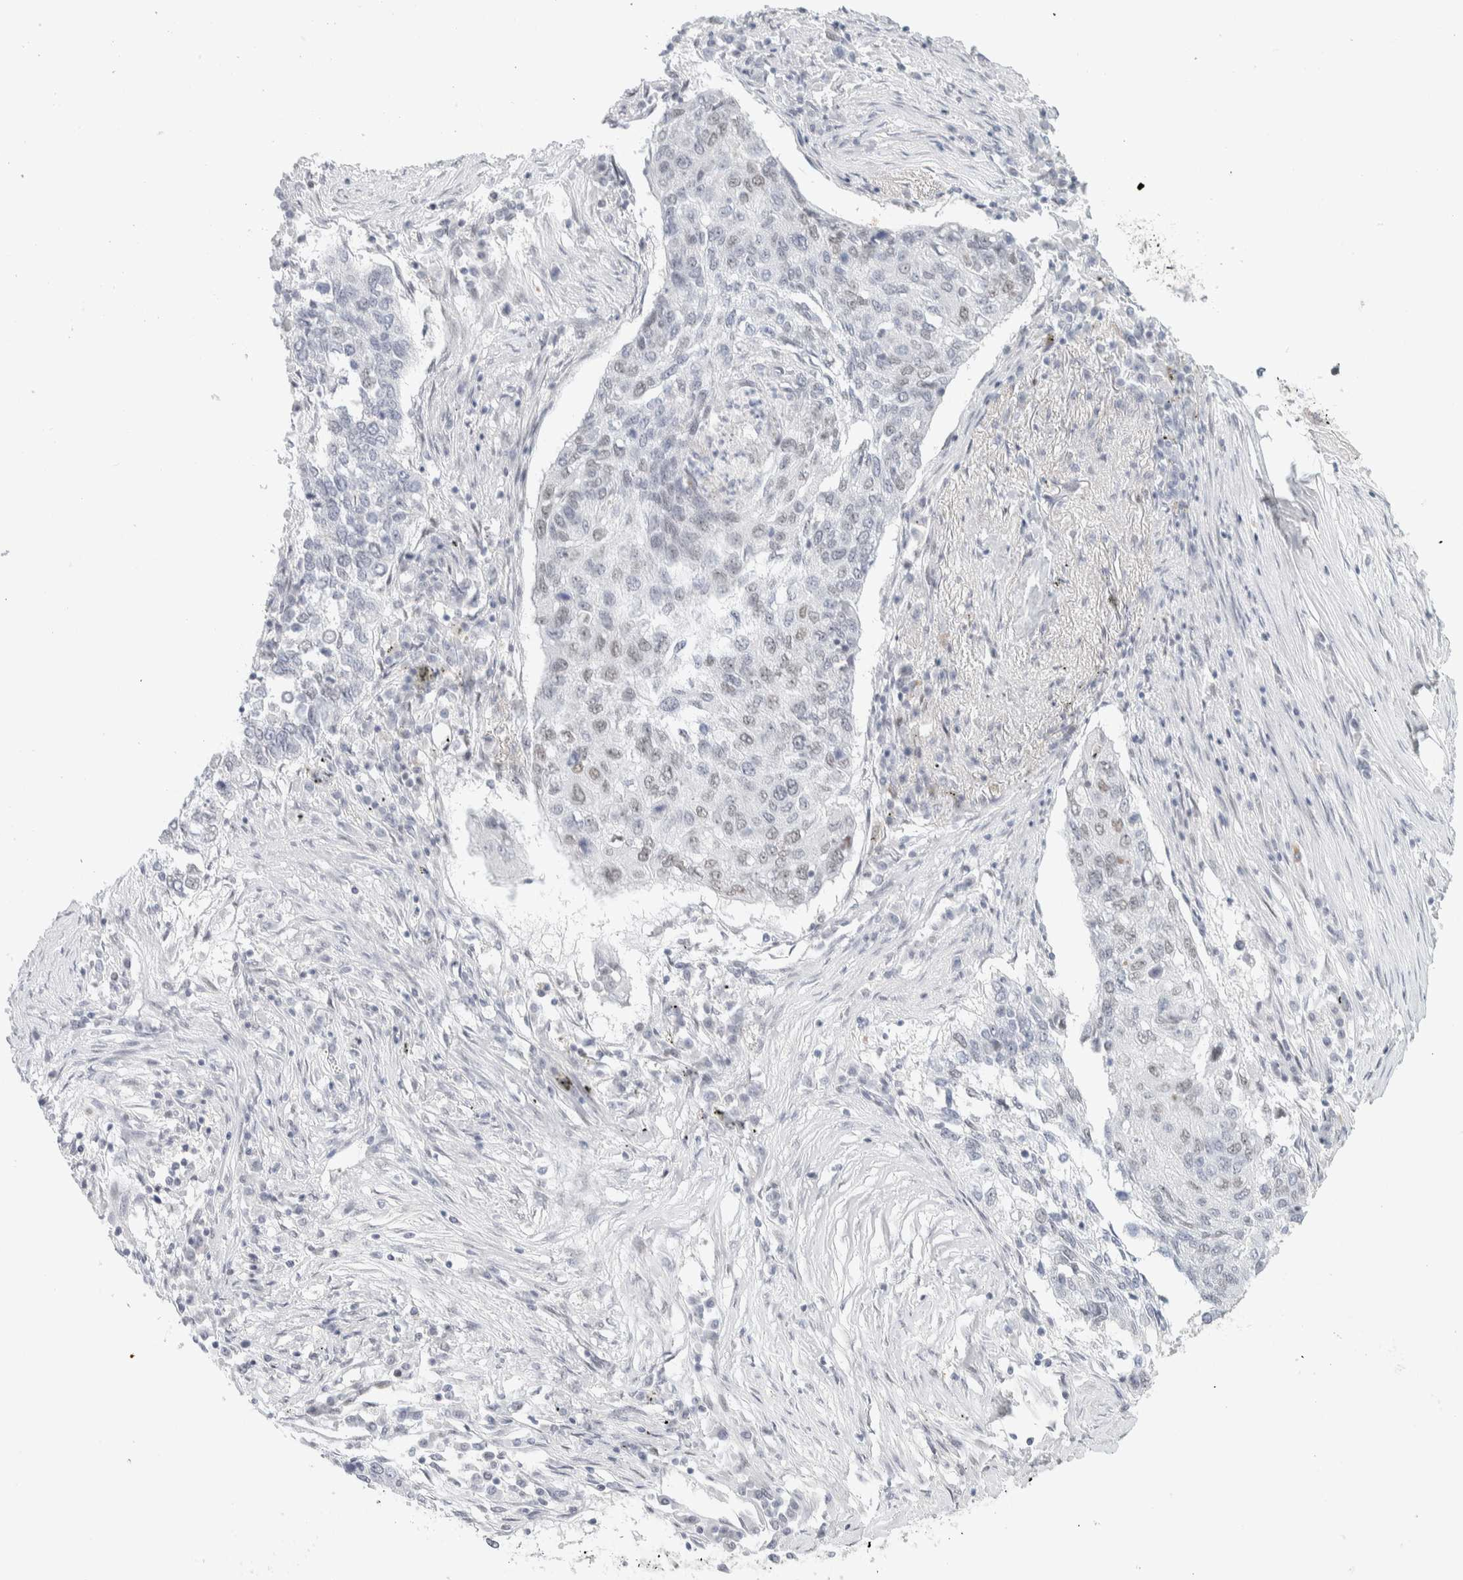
{"staining": {"intensity": "negative", "quantity": "none", "location": "none"}, "tissue": "lung cancer", "cell_type": "Tumor cells", "image_type": "cancer", "snomed": [{"axis": "morphology", "description": "Squamous cell carcinoma, NOS"}, {"axis": "topography", "description": "Lung"}], "caption": "Immunohistochemical staining of human lung cancer (squamous cell carcinoma) exhibits no significant expression in tumor cells.", "gene": "CDH17", "patient": {"sex": "female", "age": 63}}